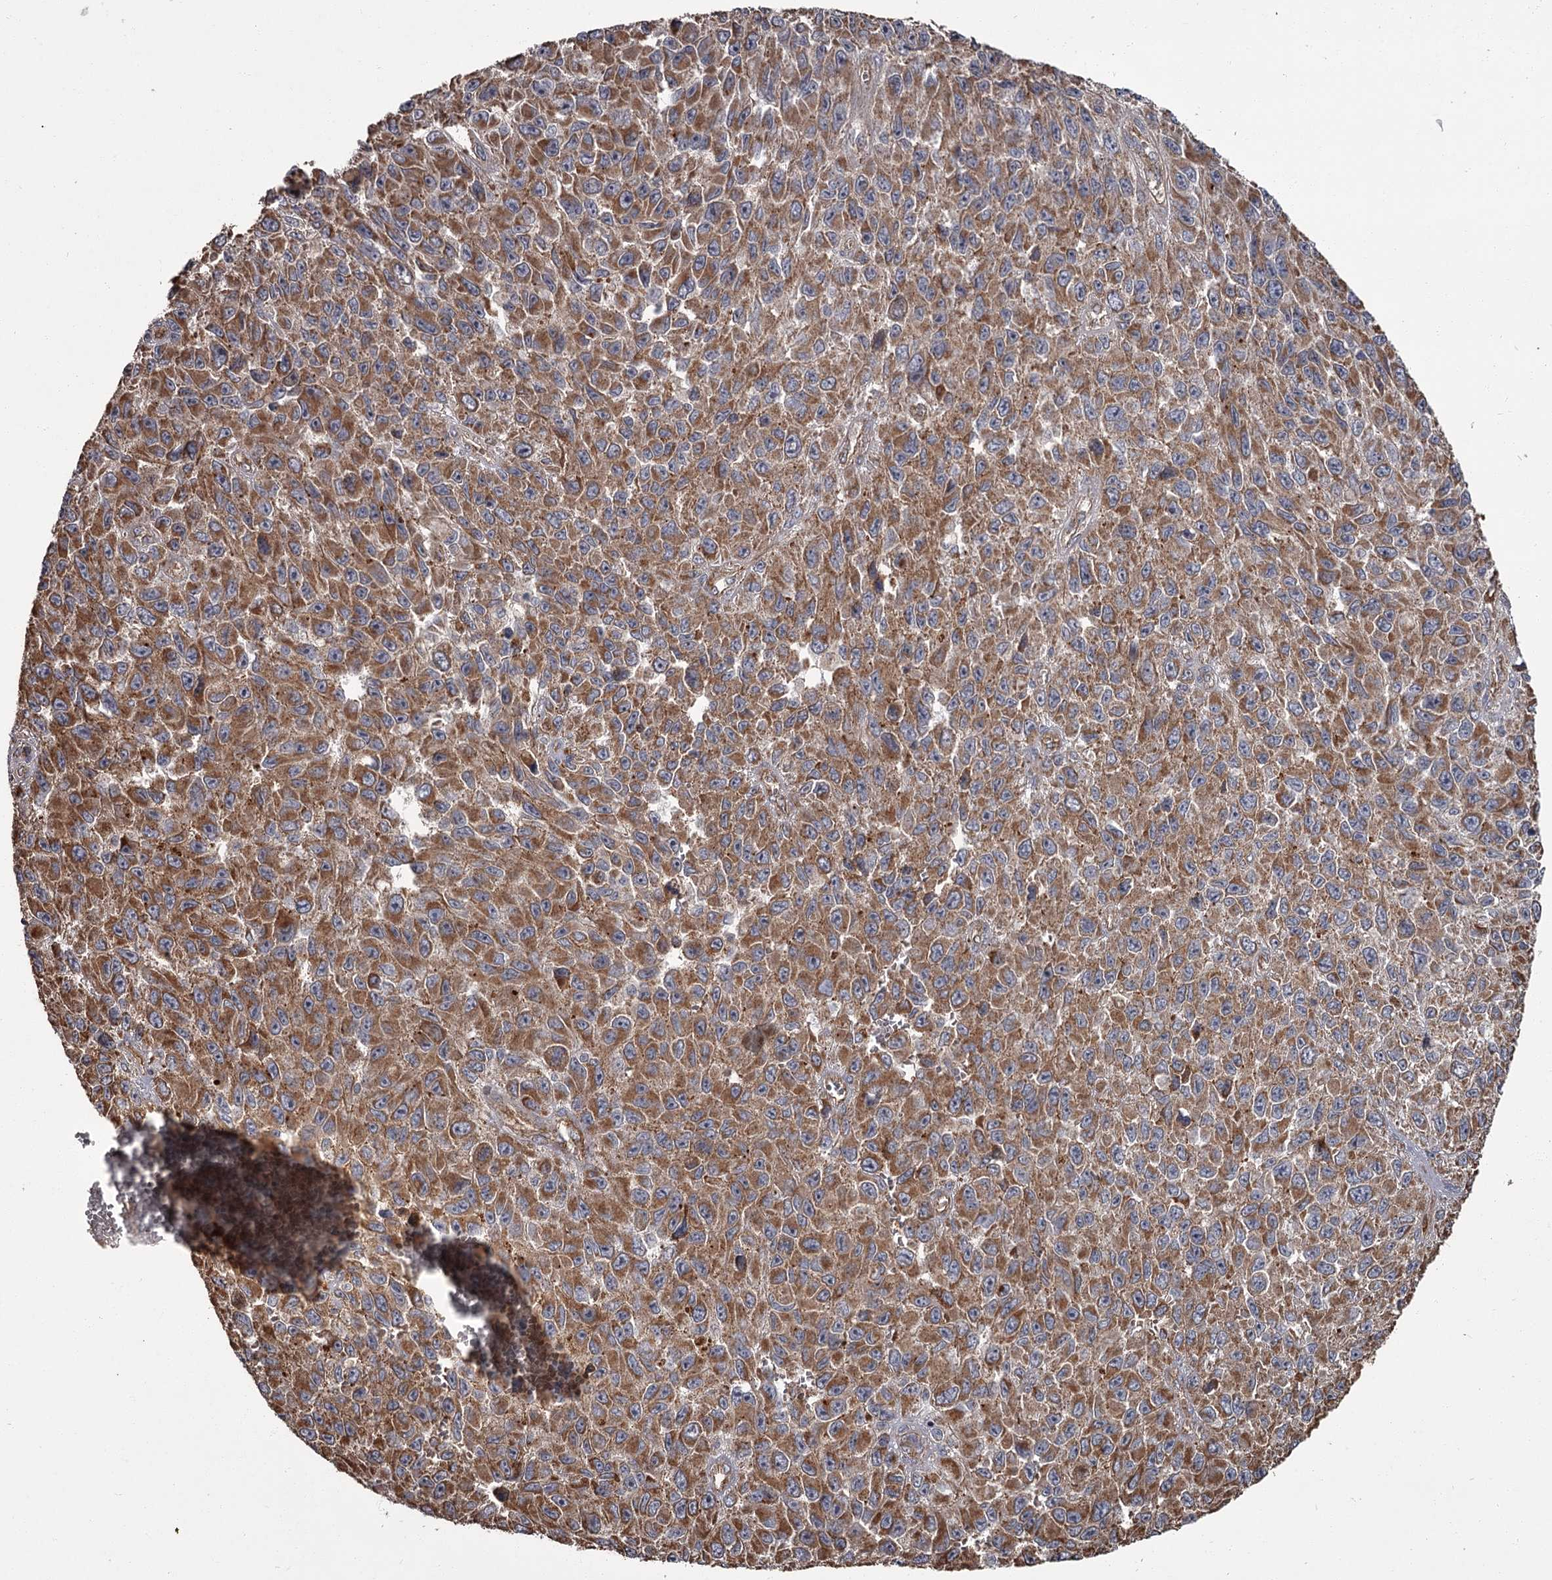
{"staining": {"intensity": "strong", "quantity": ">75%", "location": "cytoplasmic/membranous"}, "tissue": "melanoma", "cell_type": "Tumor cells", "image_type": "cancer", "snomed": [{"axis": "morphology", "description": "Normal tissue, NOS"}, {"axis": "morphology", "description": "Malignant melanoma, NOS"}, {"axis": "topography", "description": "Skin"}], "caption": "Immunohistochemical staining of human malignant melanoma shows high levels of strong cytoplasmic/membranous protein positivity in approximately >75% of tumor cells. (IHC, brightfield microscopy, high magnification).", "gene": "THAP9", "patient": {"sex": "female", "age": 96}}